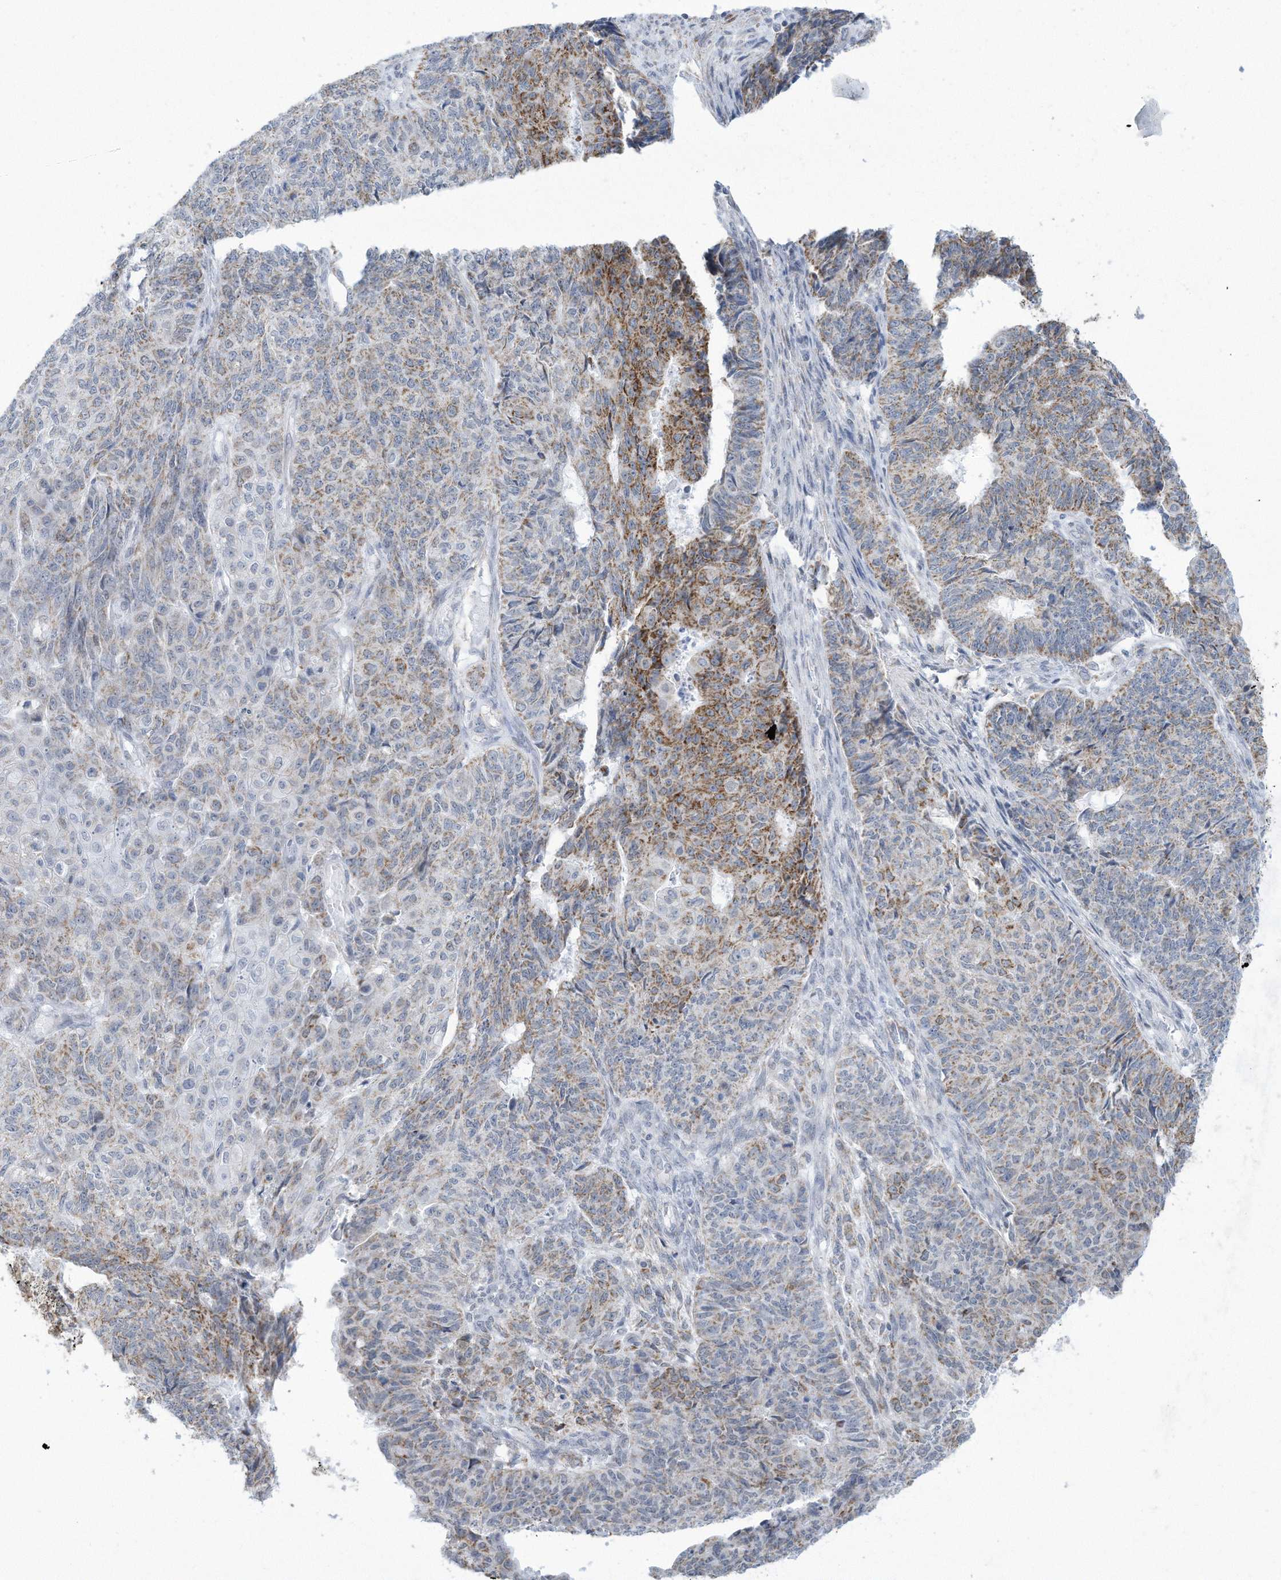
{"staining": {"intensity": "moderate", "quantity": "<25%", "location": "cytoplasmic/membranous"}, "tissue": "endometrial cancer", "cell_type": "Tumor cells", "image_type": "cancer", "snomed": [{"axis": "morphology", "description": "Adenocarcinoma, NOS"}, {"axis": "topography", "description": "Endometrium"}], "caption": "Endometrial cancer was stained to show a protein in brown. There is low levels of moderate cytoplasmic/membranous positivity in approximately <25% of tumor cells.", "gene": "ALDH6A1", "patient": {"sex": "female", "age": 32}}